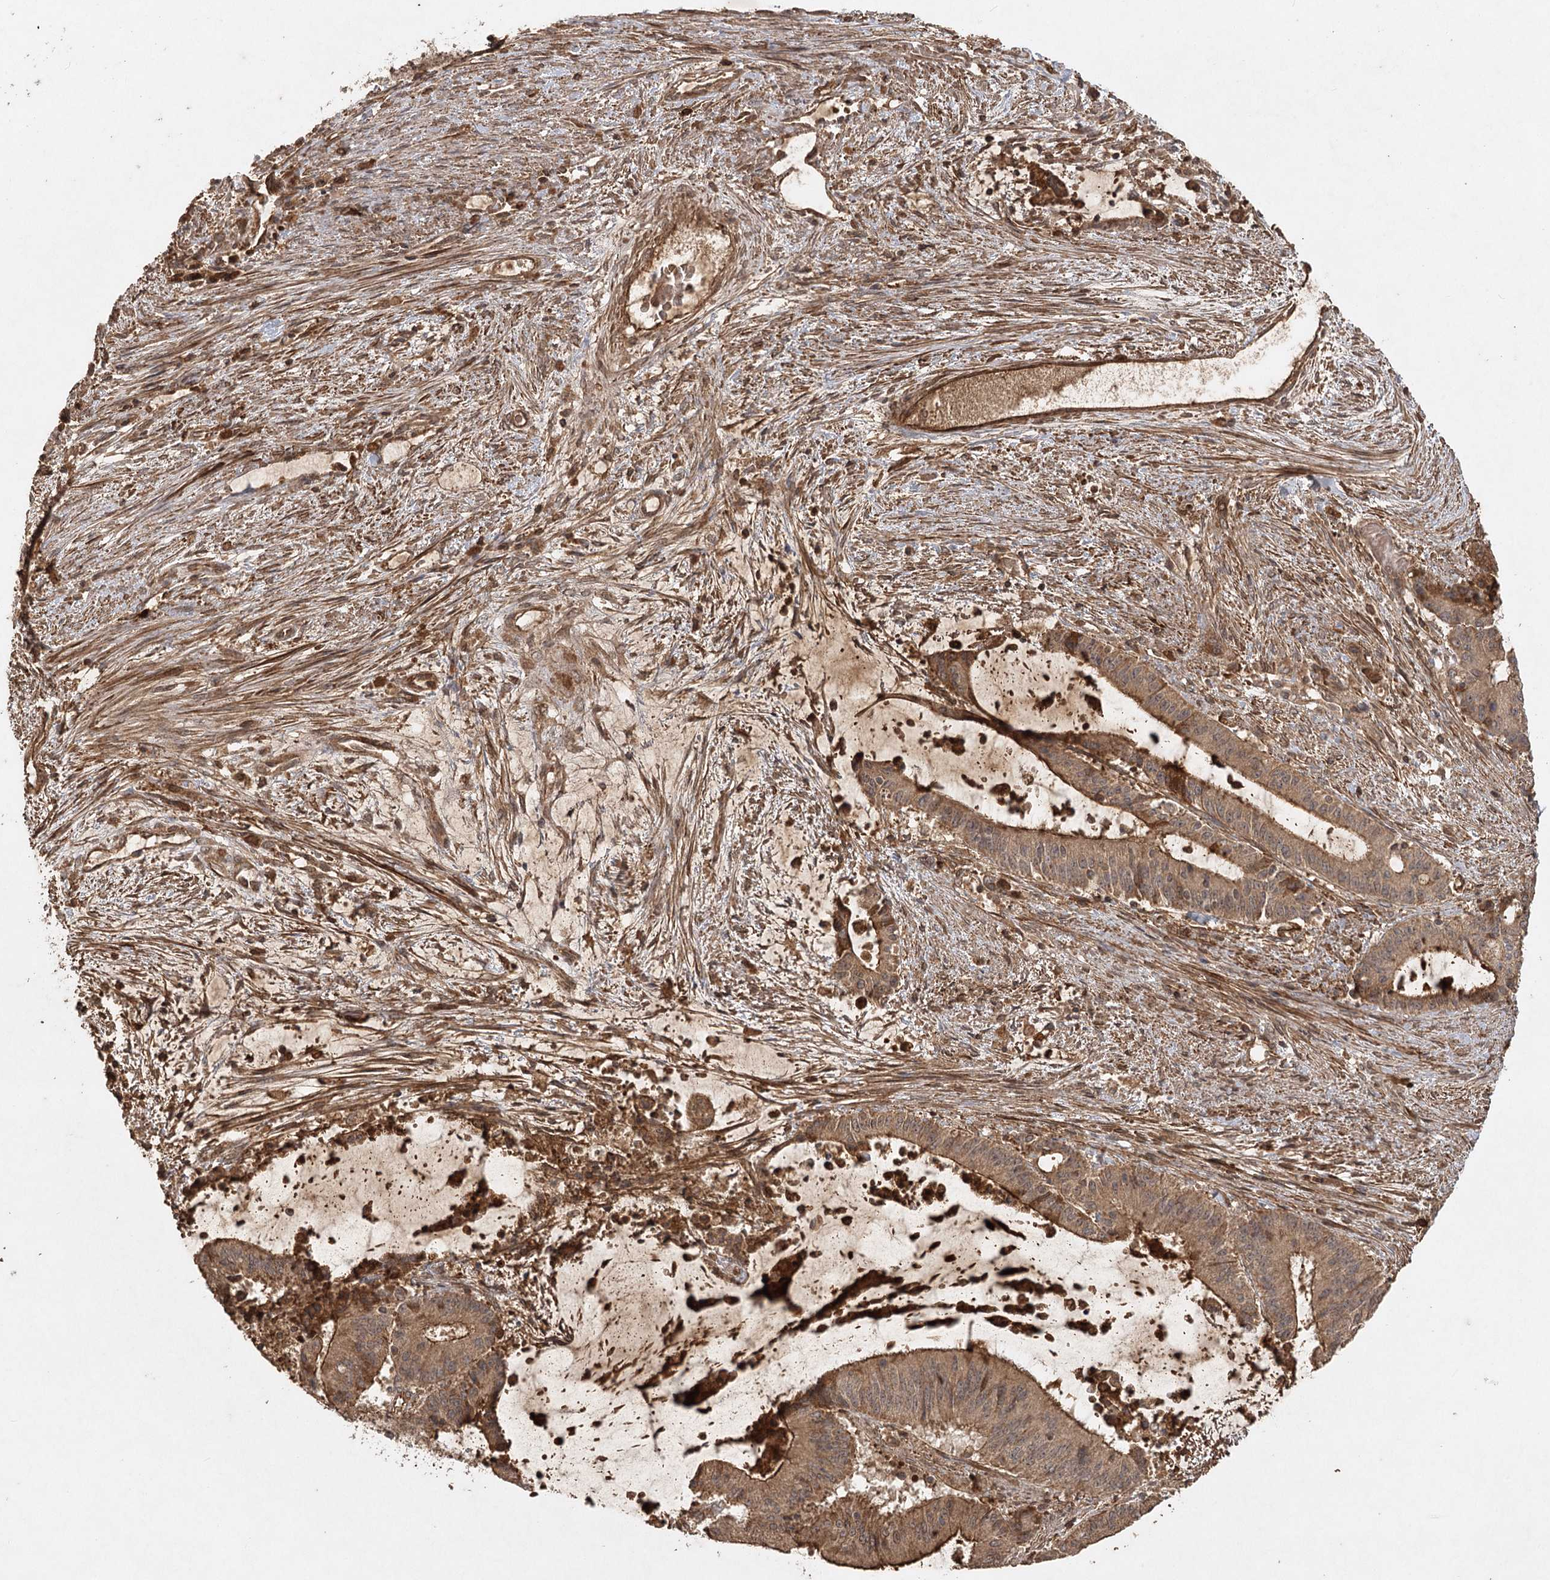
{"staining": {"intensity": "moderate", "quantity": ">75%", "location": "cytoplasmic/membranous"}, "tissue": "liver cancer", "cell_type": "Tumor cells", "image_type": "cancer", "snomed": [{"axis": "morphology", "description": "Normal tissue, NOS"}, {"axis": "morphology", "description": "Cholangiocarcinoma"}, {"axis": "topography", "description": "Liver"}, {"axis": "topography", "description": "Peripheral nerve tissue"}], "caption": "There is medium levels of moderate cytoplasmic/membranous expression in tumor cells of liver cancer (cholangiocarcinoma), as demonstrated by immunohistochemical staining (brown color).", "gene": "ARL13A", "patient": {"sex": "female", "age": 73}}